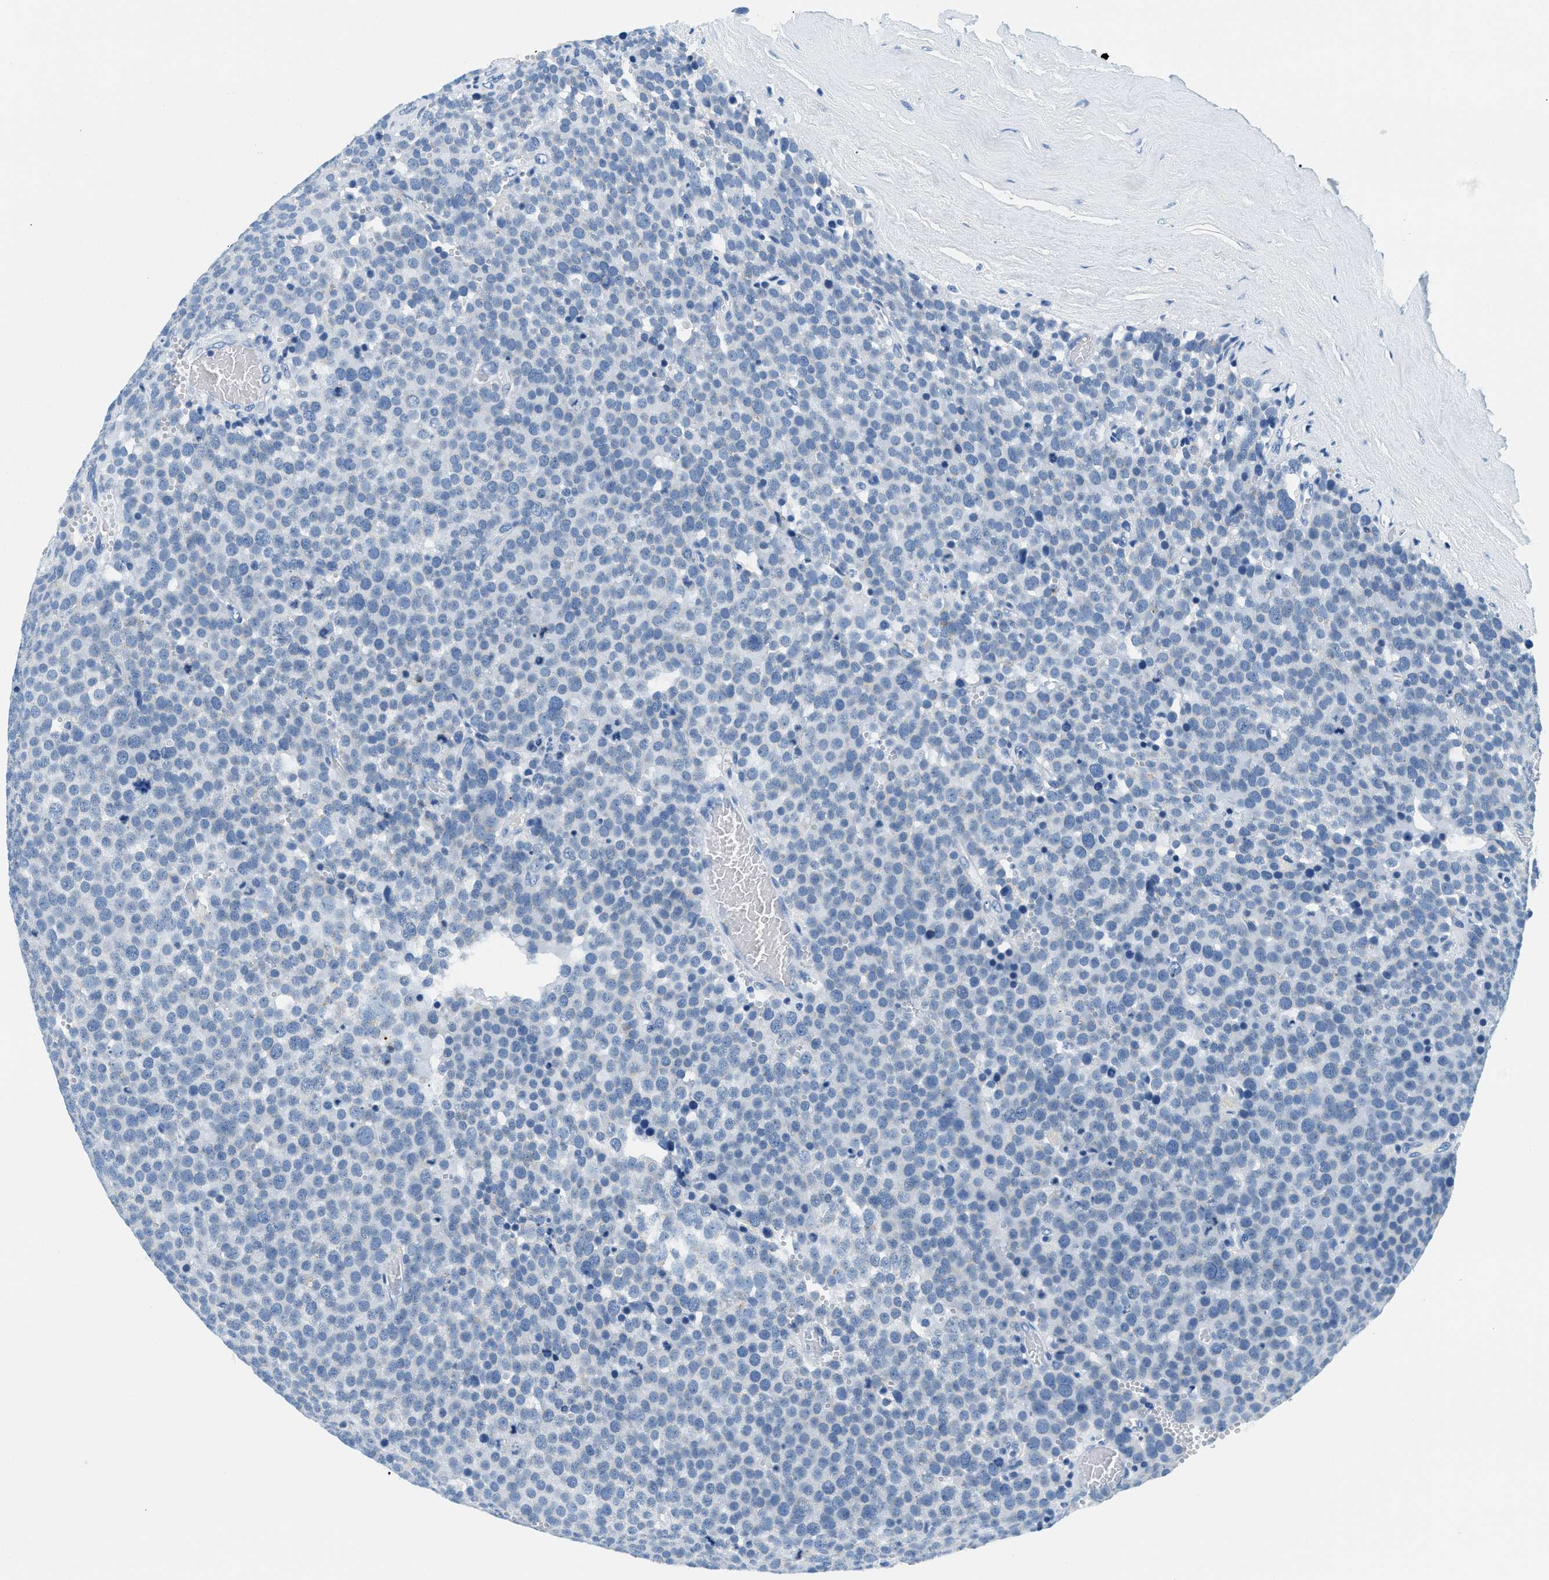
{"staining": {"intensity": "negative", "quantity": "none", "location": "none"}, "tissue": "testis cancer", "cell_type": "Tumor cells", "image_type": "cancer", "snomed": [{"axis": "morphology", "description": "Normal tissue, NOS"}, {"axis": "morphology", "description": "Seminoma, NOS"}, {"axis": "topography", "description": "Testis"}], "caption": "IHC image of human testis cancer stained for a protein (brown), which reveals no expression in tumor cells.", "gene": "STXBP2", "patient": {"sex": "male", "age": 71}}